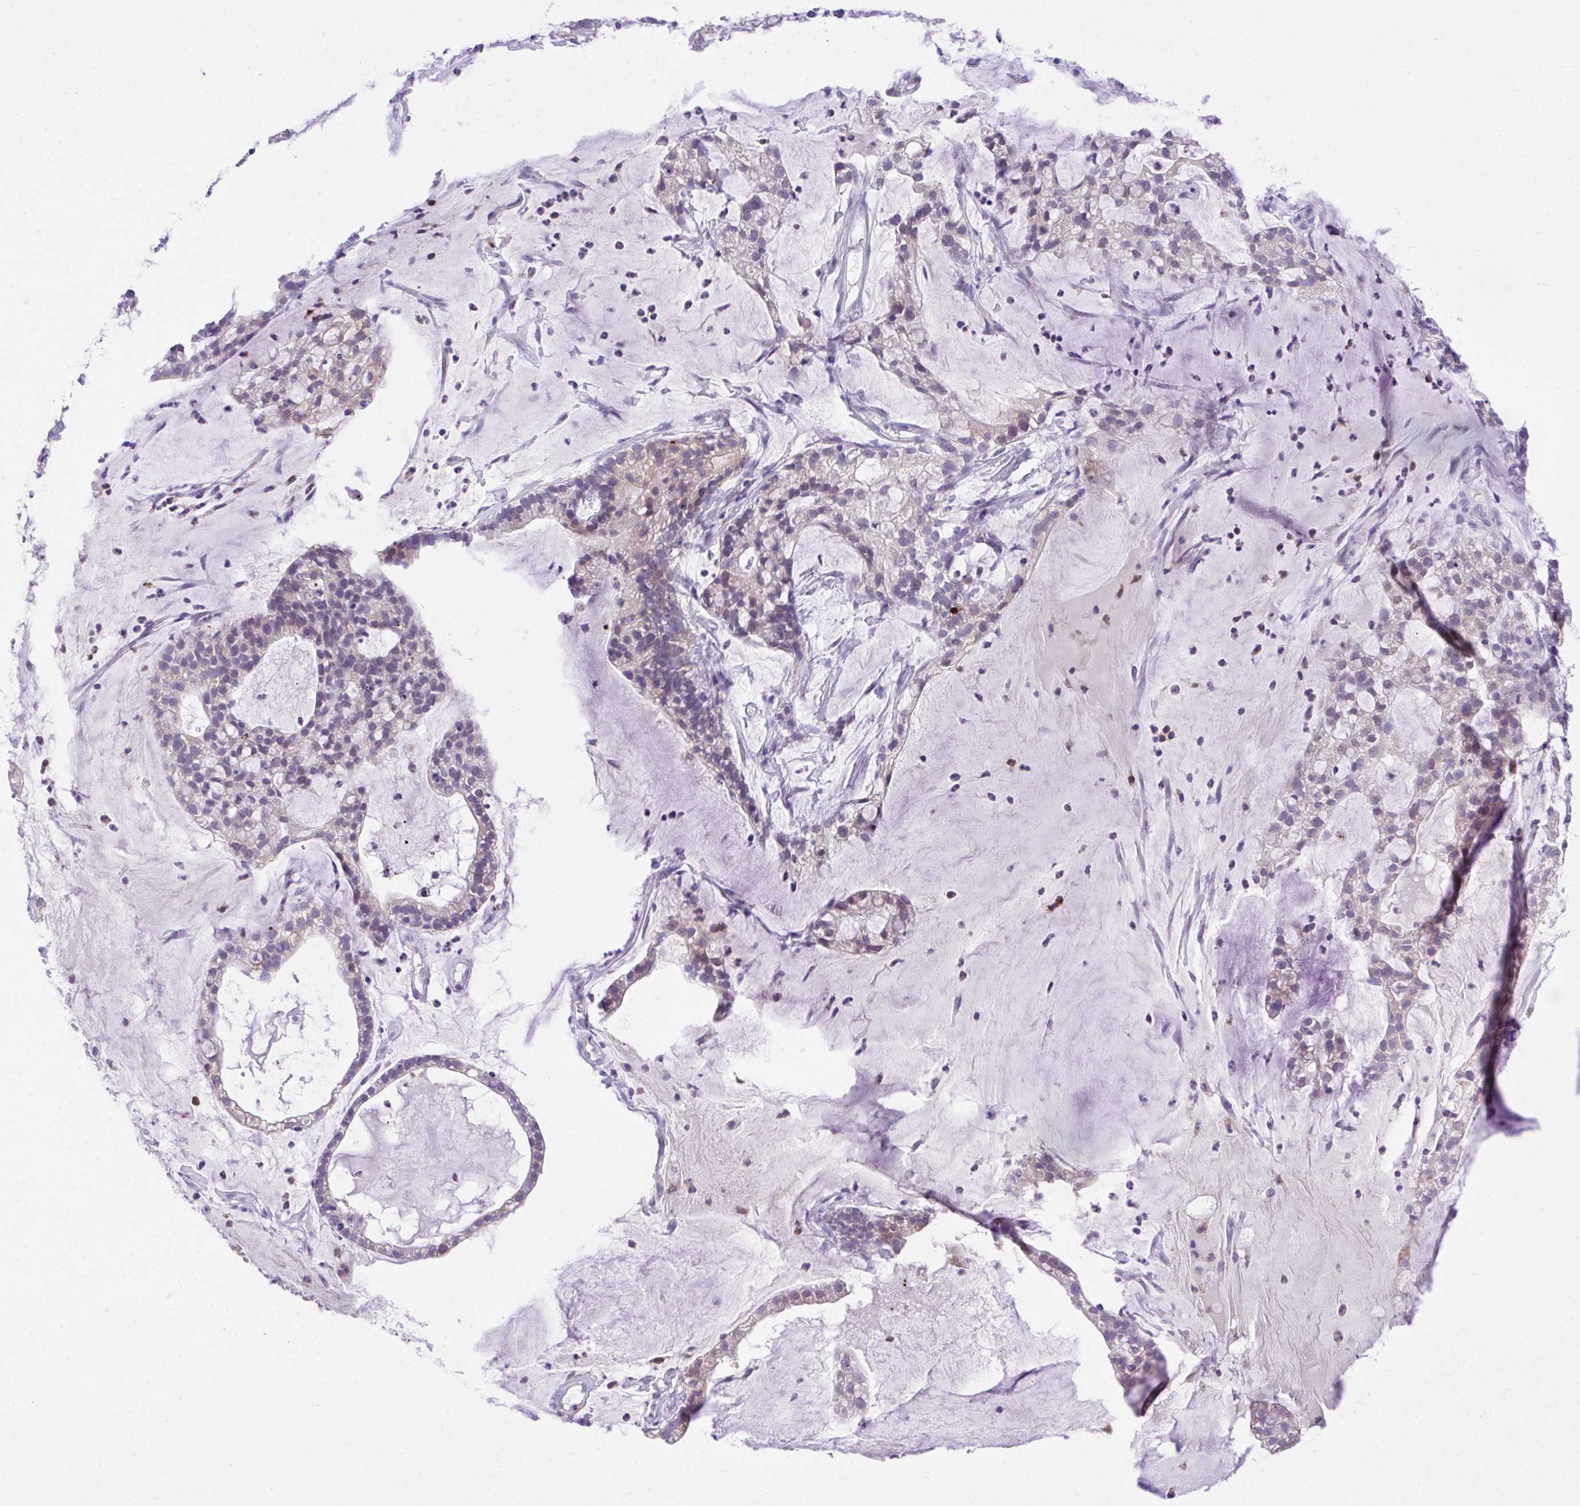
{"staining": {"intensity": "weak", "quantity": "<25%", "location": "cytoplasmic/membranous,nuclear"}, "tissue": "cervical cancer", "cell_type": "Tumor cells", "image_type": "cancer", "snomed": [{"axis": "morphology", "description": "Adenocarcinoma, NOS"}, {"axis": "topography", "description": "Cervix"}], "caption": "Cervical cancer stained for a protein using IHC shows no positivity tumor cells.", "gene": "HOXB4", "patient": {"sex": "female", "age": 41}}